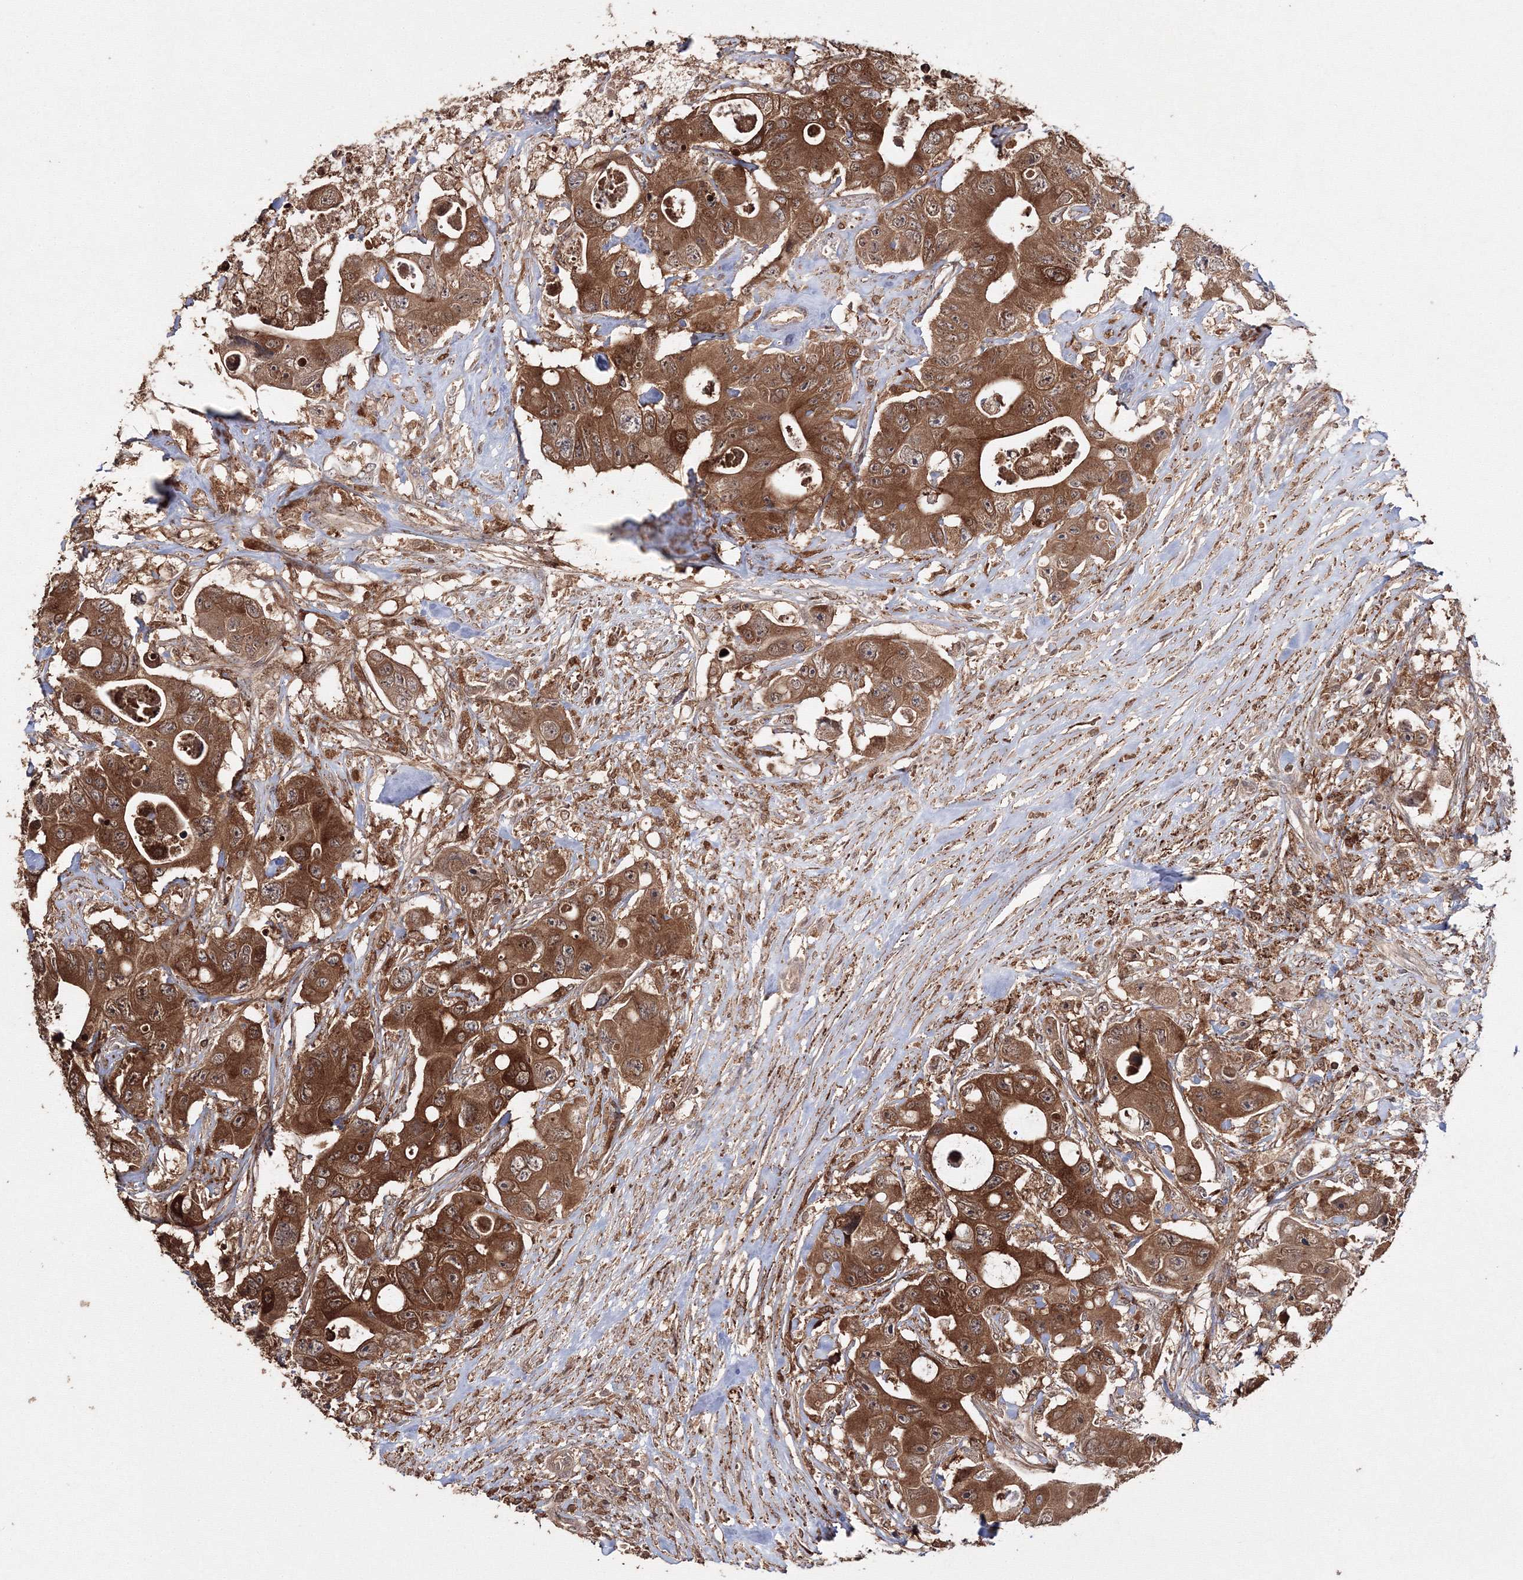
{"staining": {"intensity": "strong", "quantity": ">75%", "location": "cytoplasmic/membranous"}, "tissue": "colorectal cancer", "cell_type": "Tumor cells", "image_type": "cancer", "snomed": [{"axis": "morphology", "description": "Adenocarcinoma, NOS"}, {"axis": "topography", "description": "Colon"}], "caption": "Colorectal adenocarcinoma stained for a protein (brown) exhibits strong cytoplasmic/membranous positive staining in about >75% of tumor cells.", "gene": "DDO", "patient": {"sex": "female", "age": 46}}